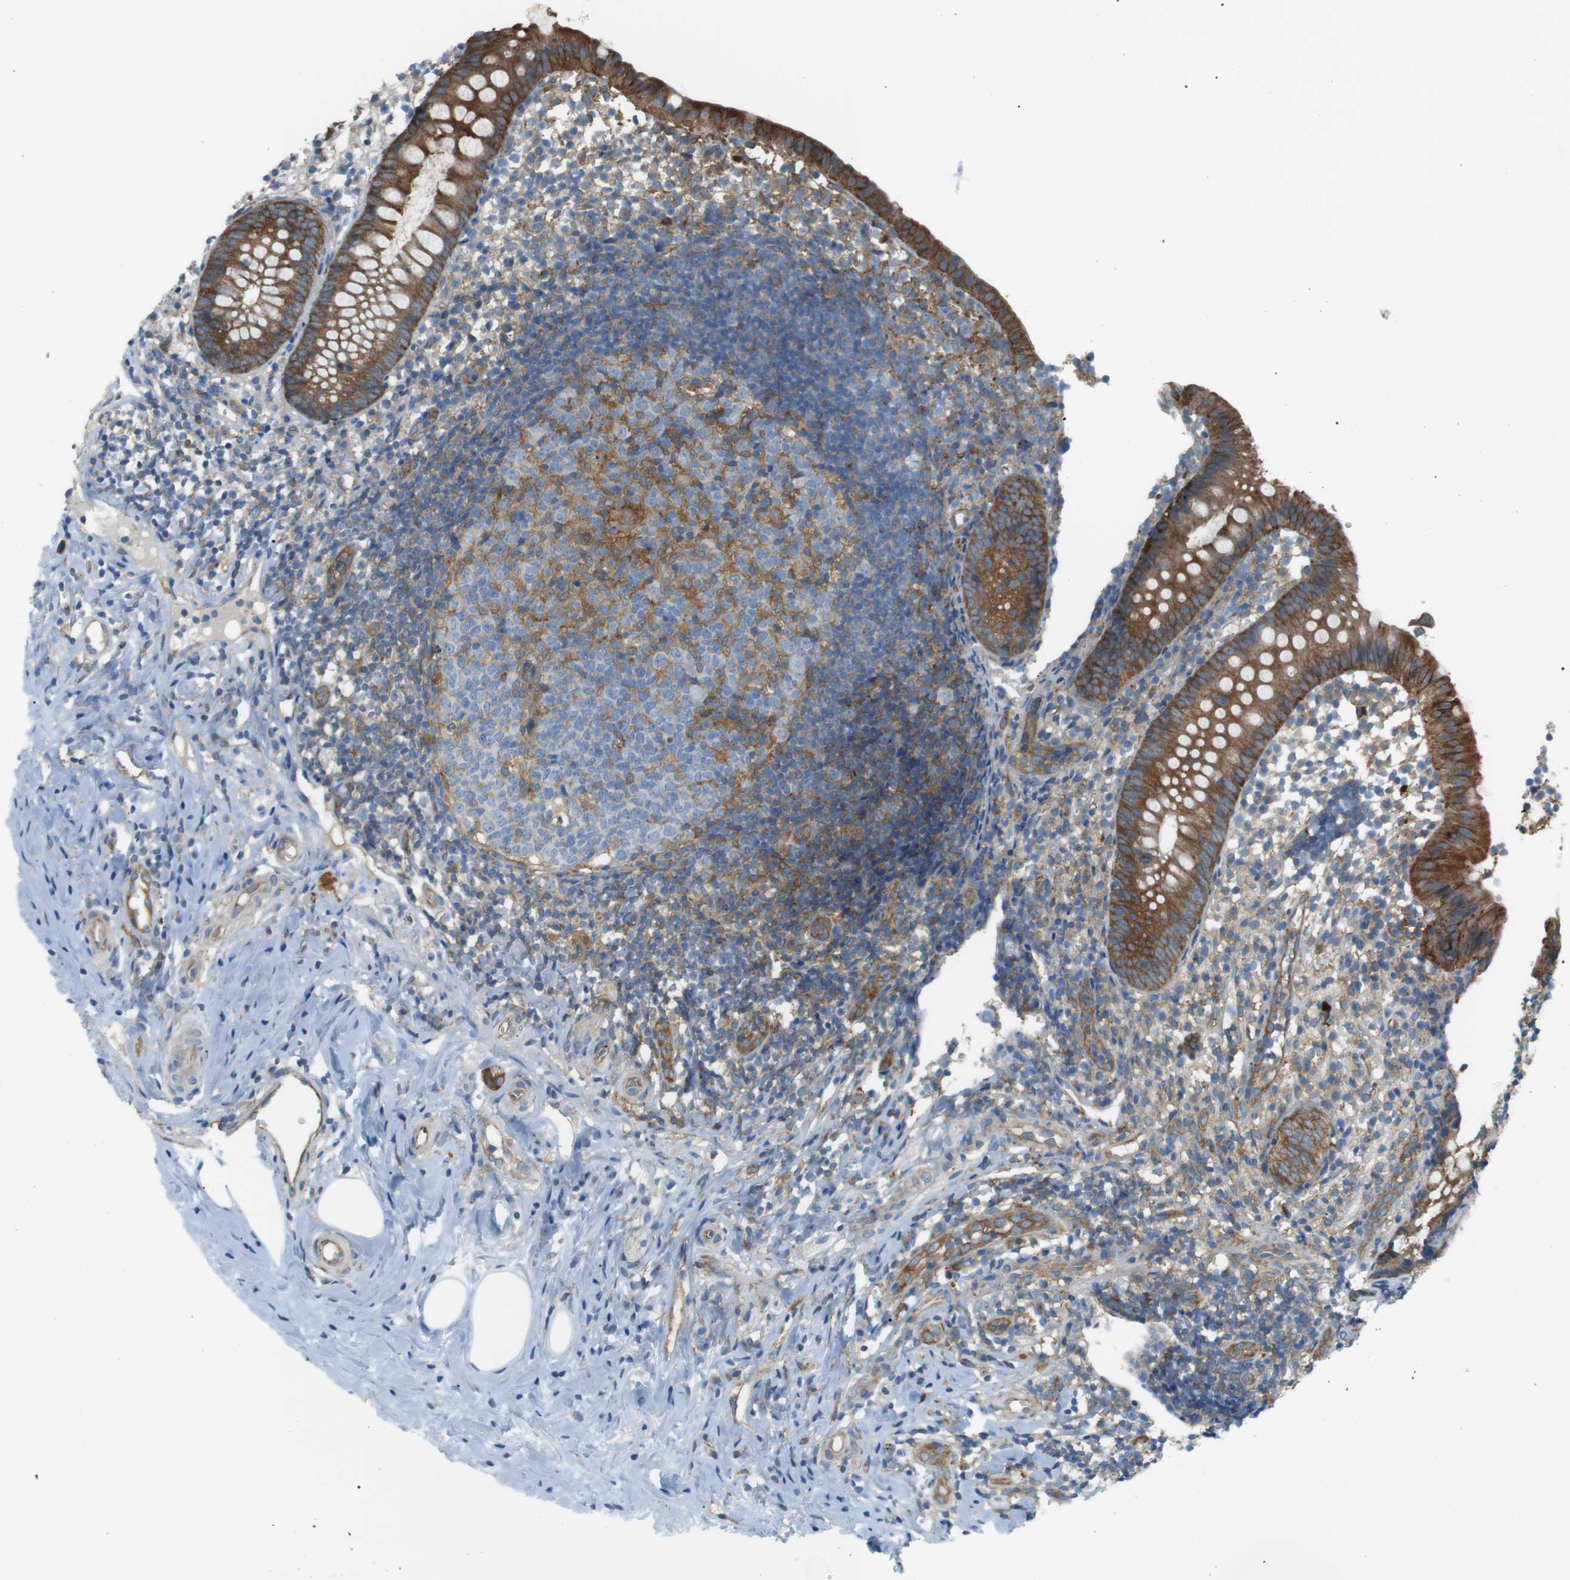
{"staining": {"intensity": "strong", "quantity": ">75%", "location": "cytoplasmic/membranous"}, "tissue": "appendix", "cell_type": "Glandular cells", "image_type": "normal", "snomed": [{"axis": "morphology", "description": "Normal tissue, NOS"}, {"axis": "topography", "description": "Appendix"}], "caption": "Immunohistochemistry (IHC) photomicrograph of unremarkable appendix: human appendix stained using immunohistochemistry demonstrates high levels of strong protein expression localized specifically in the cytoplasmic/membranous of glandular cells, appearing as a cytoplasmic/membranous brown color.", "gene": "PEPD", "patient": {"sex": "female", "age": 20}}